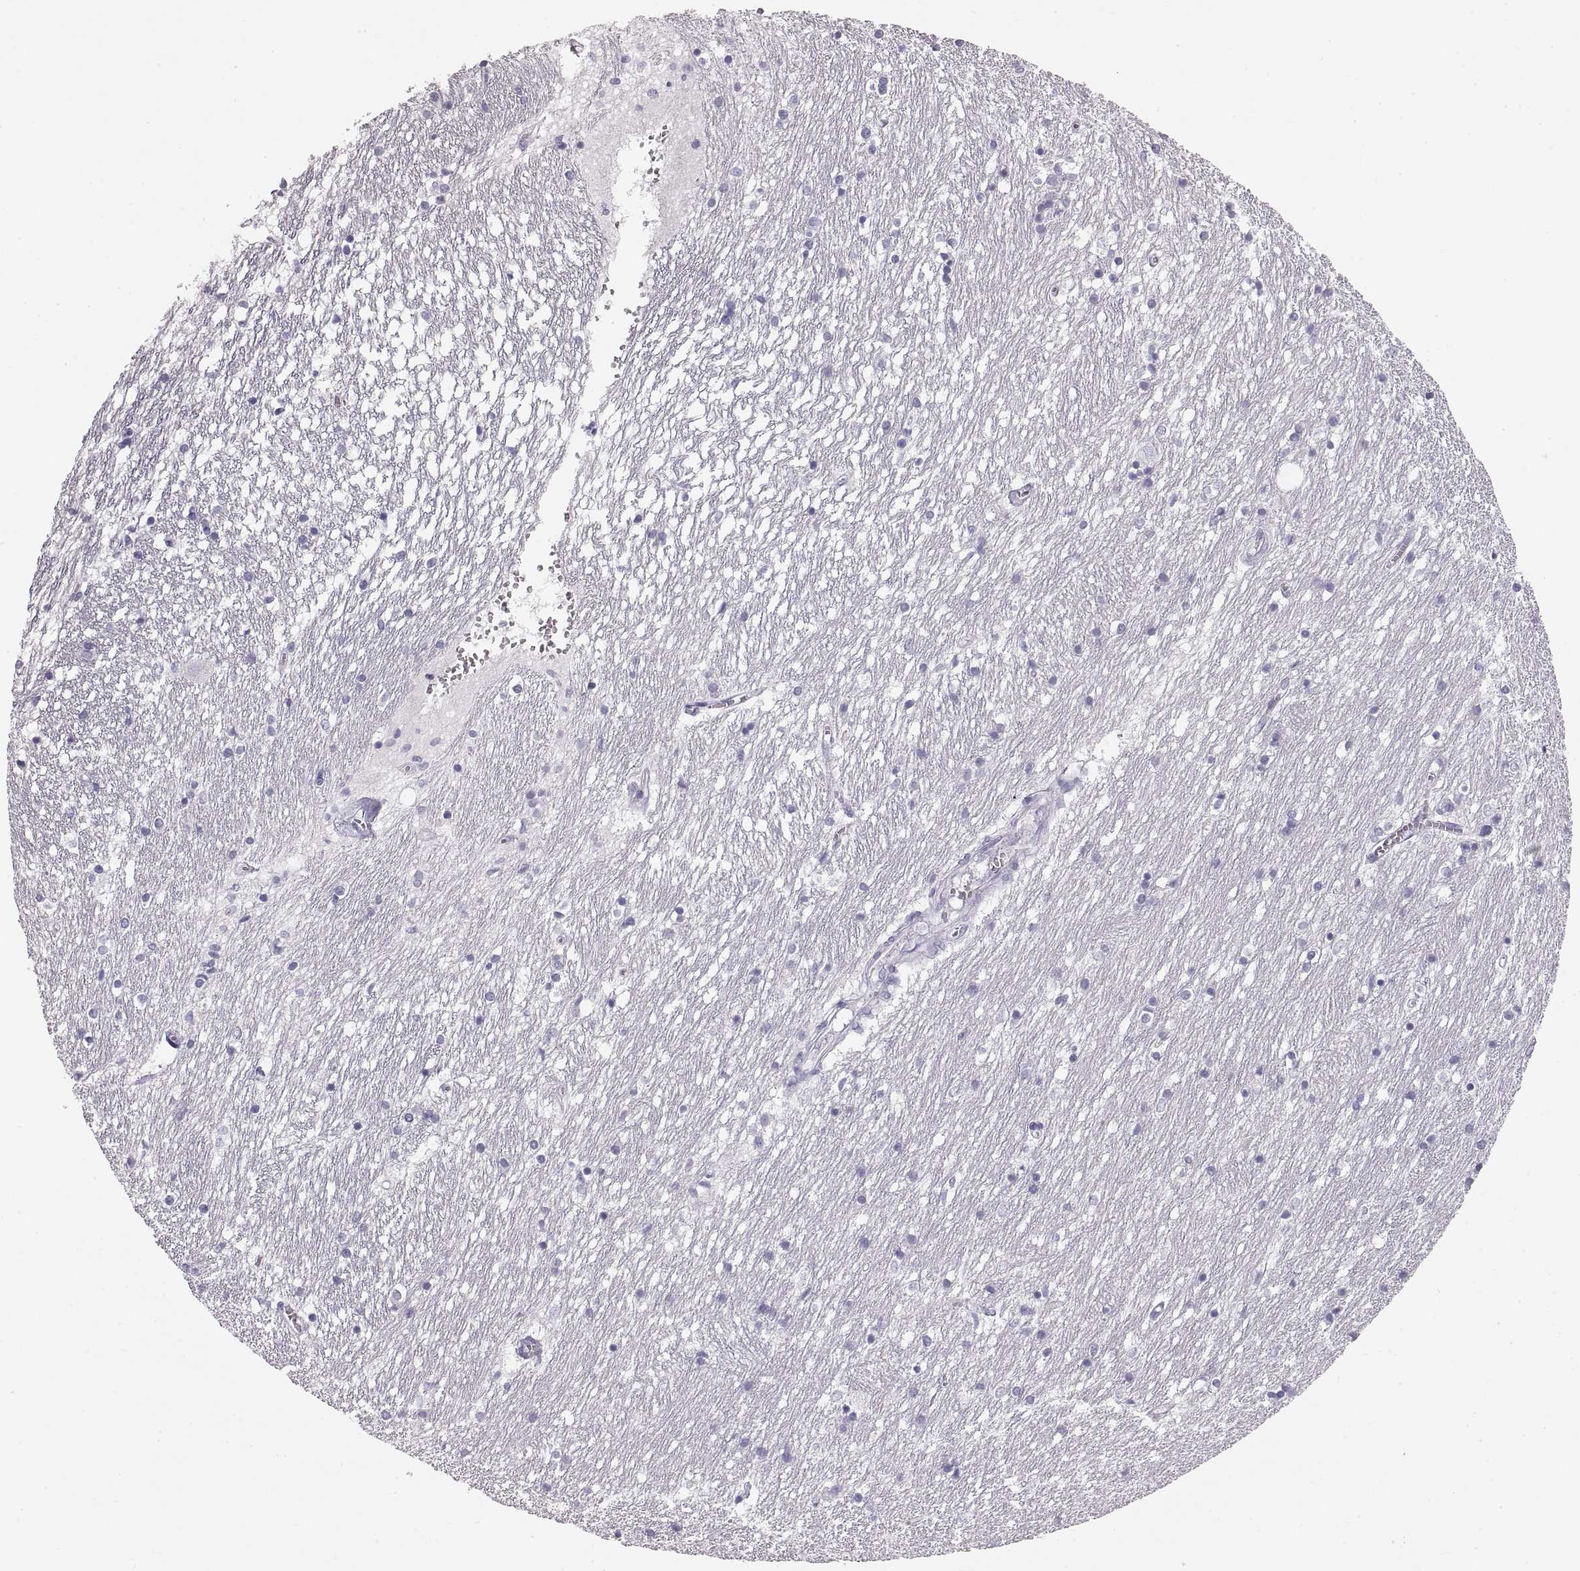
{"staining": {"intensity": "negative", "quantity": "none", "location": "none"}, "tissue": "caudate", "cell_type": "Glial cells", "image_type": "normal", "snomed": [{"axis": "morphology", "description": "Normal tissue, NOS"}, {"axis": "topography", "description": "Lateral ventricle wall"}], "caption": "Photomicrograph shows no significant protein staining in glial cells of benign caudate. (Brightfield microscopy of DAB (3,3'-diaminobenzidine) immunohistochemistry (IHC) at high magnification).", "gene": "CRYAA", "patient": {"sex": "female", "age": 71}}